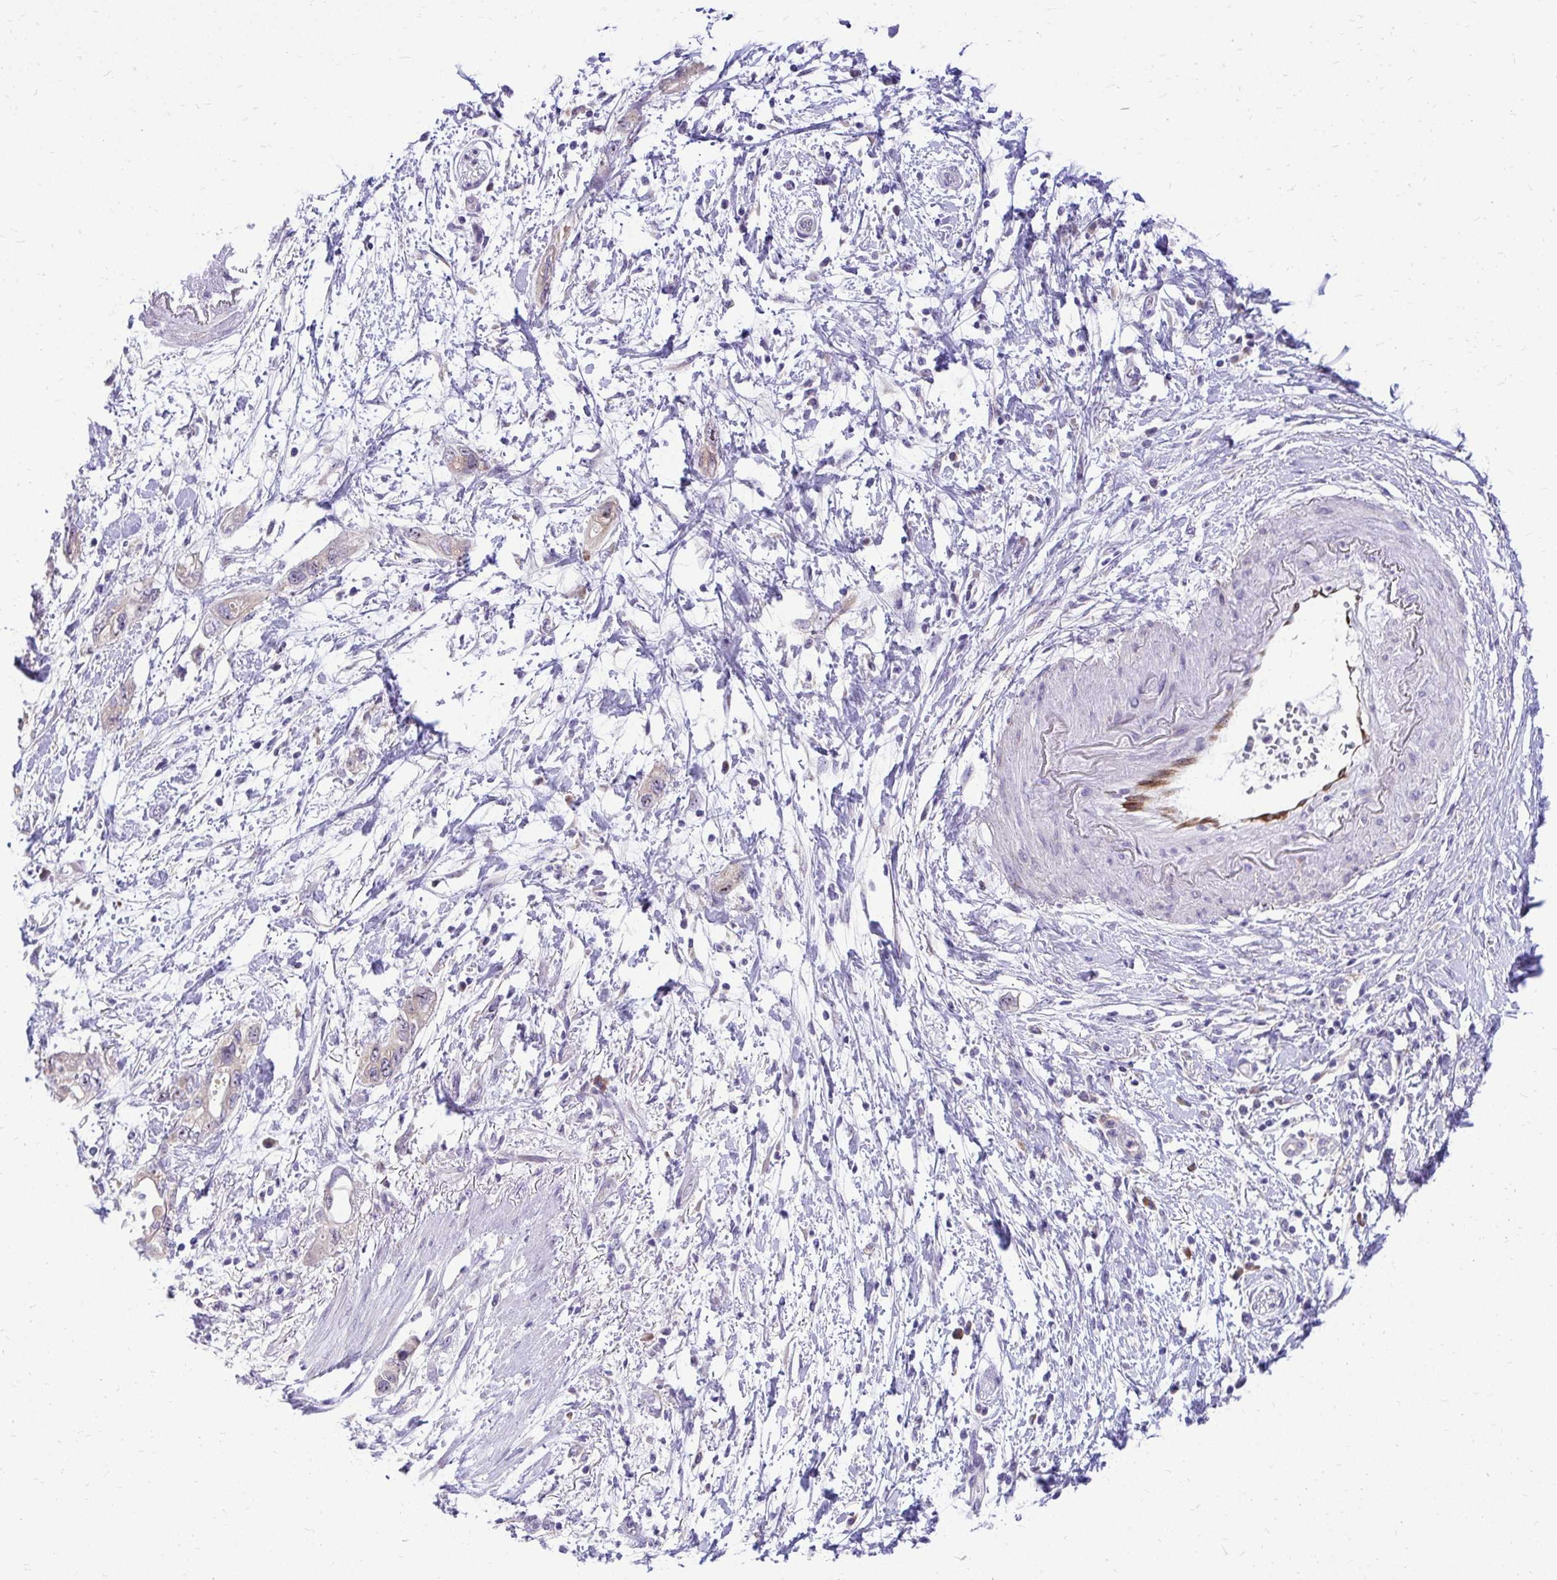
{"staining": {"intensity": "moderate", "quantity": "25%-75%", "location": "cytoplasmic/membranous,nuclear"}, "tissue": "pancreatic cancer", "cell_type": "Tumor cells", "image_type": "cancer", "snomed": [{"axis": "morphology", "description": "Adenocarcinoma, NOS"}, {"axis": "topography", "description": "Pancreas"}], "caption": "Protein positivity by immunohistochemistry (IHC) reveals moderate cytoplasmic/membranous and nuclear expression in approximately 25%-75% of tumor cells in pancreatic cancer.", "gene": "NIFK", "patient": {"sex": "female", "age": 72}}